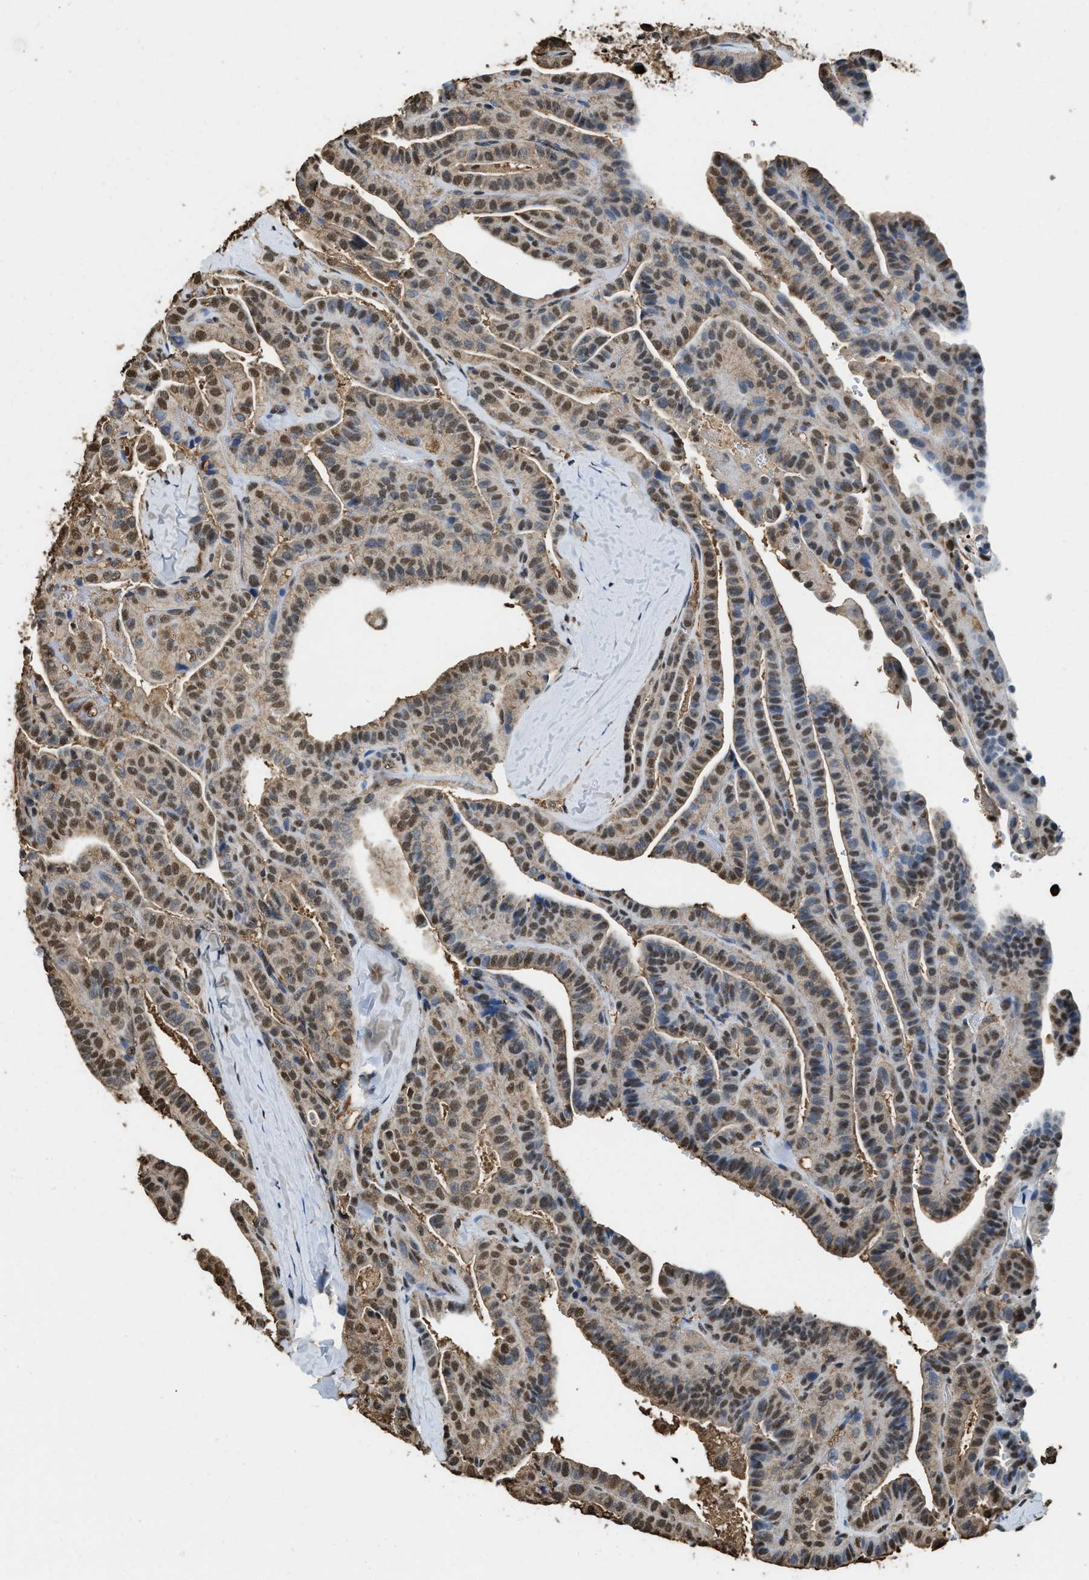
{"staining": {"intensity": "moderate", "quantity": ">75%", "location": "cytoplasmic/membranous,nuclear"}, "tissue": "thyroid cancer", "cell_type": "Tumor cells", "image_type": "cancer", "snomed": [{"axis": "morphology", "description": "Papillary adenocarcinoma, NOS"}, {"axis": "topography", "description": "Thyroid gland"}], "caption": "Thyroid cancer was stained to show a protein in brown. There is medium levels of moderate cytoplasmic/membranous and nuclear positivity in approximately >75% of tumor cells.", "gene": "GAPDH", "patient": {"sex": "male", "age": 77}}